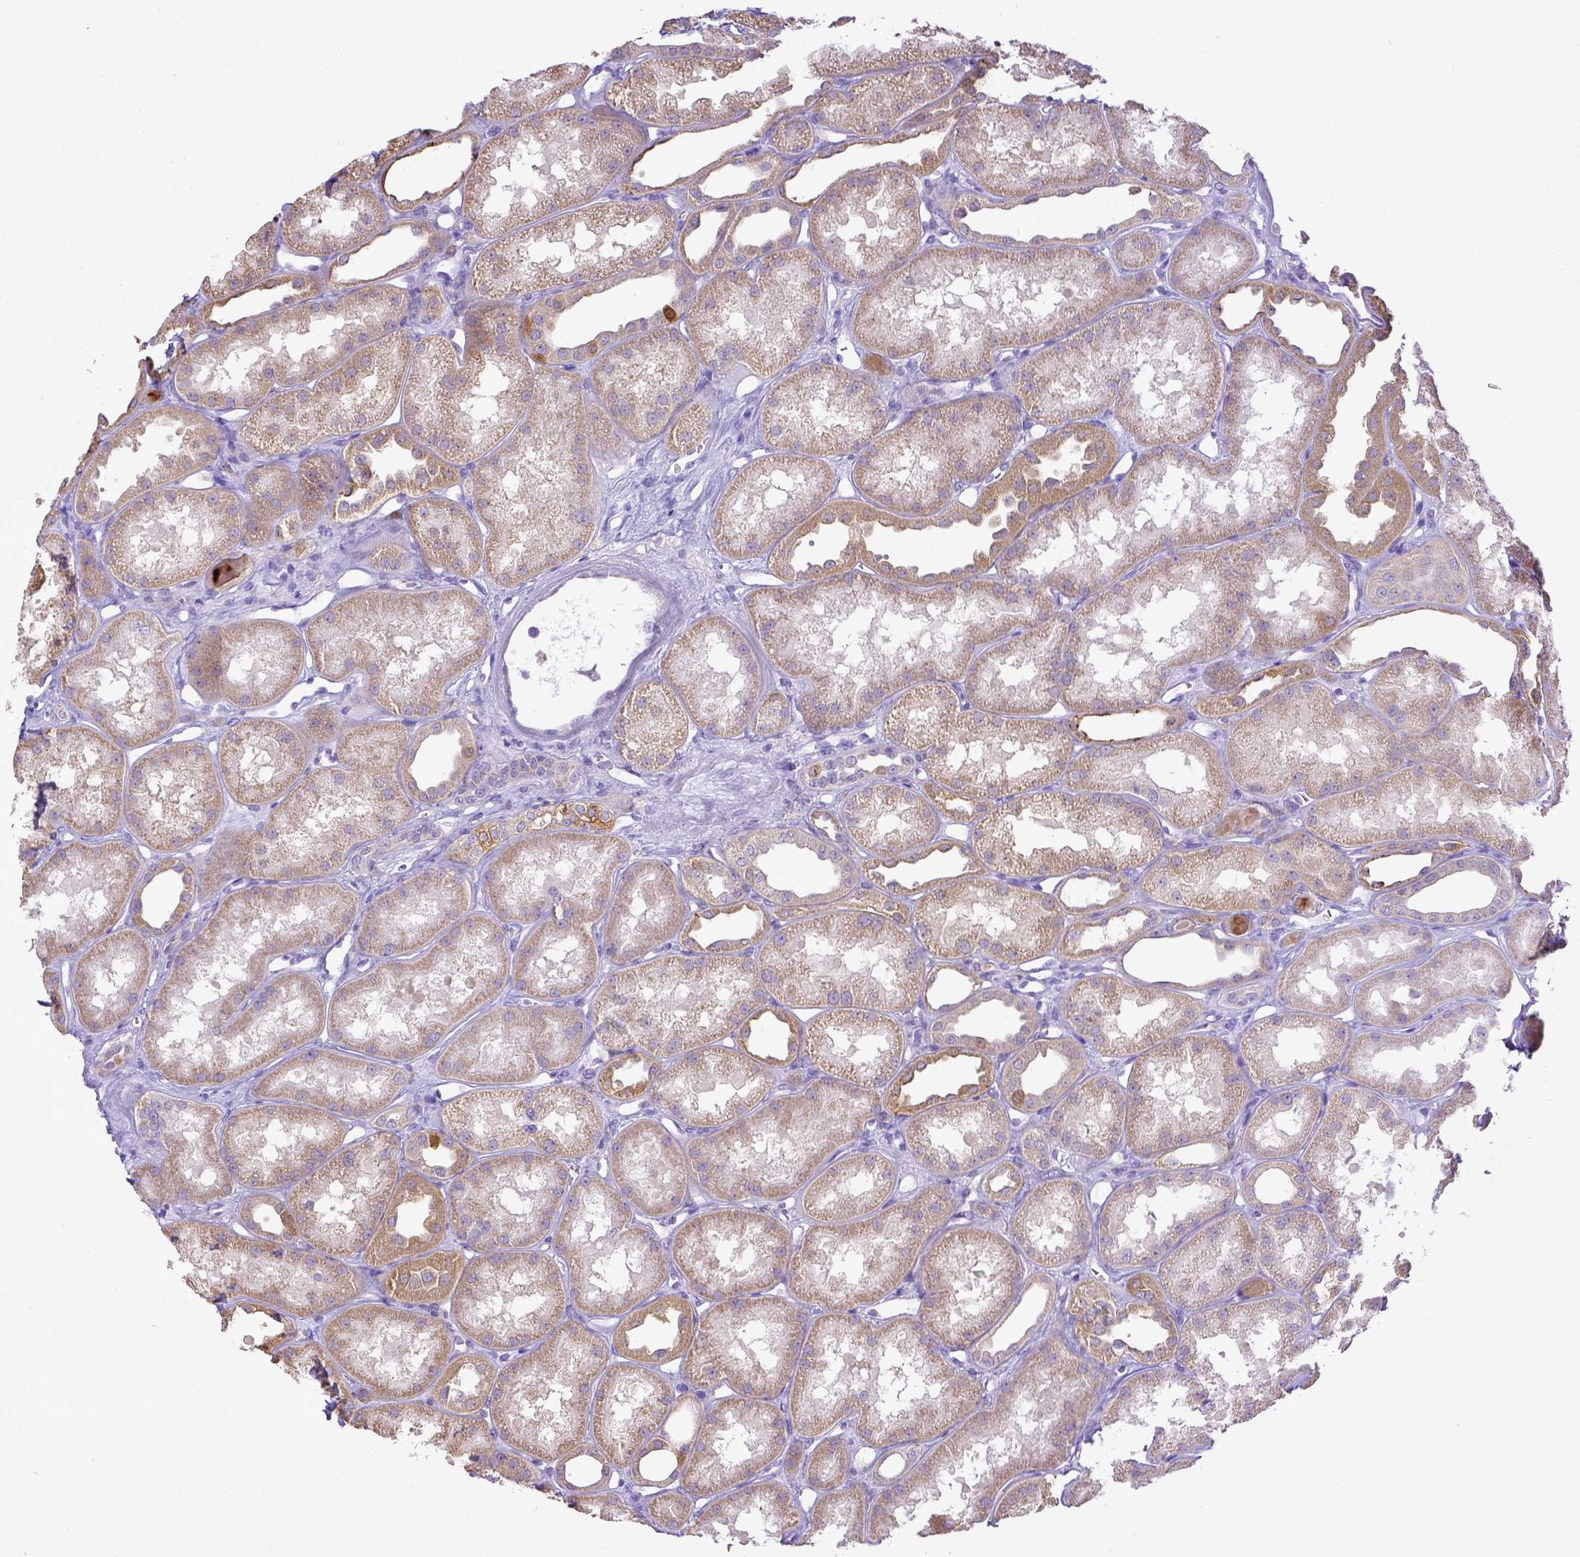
{"staining": {"intensity": "negative", "quantity": "none", "location": "none"}, "tissue": "kidney", "cell_type": "Cells in glomeruli", "image_type": "normal", "snomed": [{"axis": "morphology", "description": "Normal tissue, NOS"}, {"axis": "topography", "description": "Kidney"}], "caption": "Immunohistochemistry (IHC) histopathology image of benign kidney stained for a protein (brown), which exhibits no expression in cells in glomeruli.", "gene": "CD40", "patient": {"sex": "male", "age": 61}}